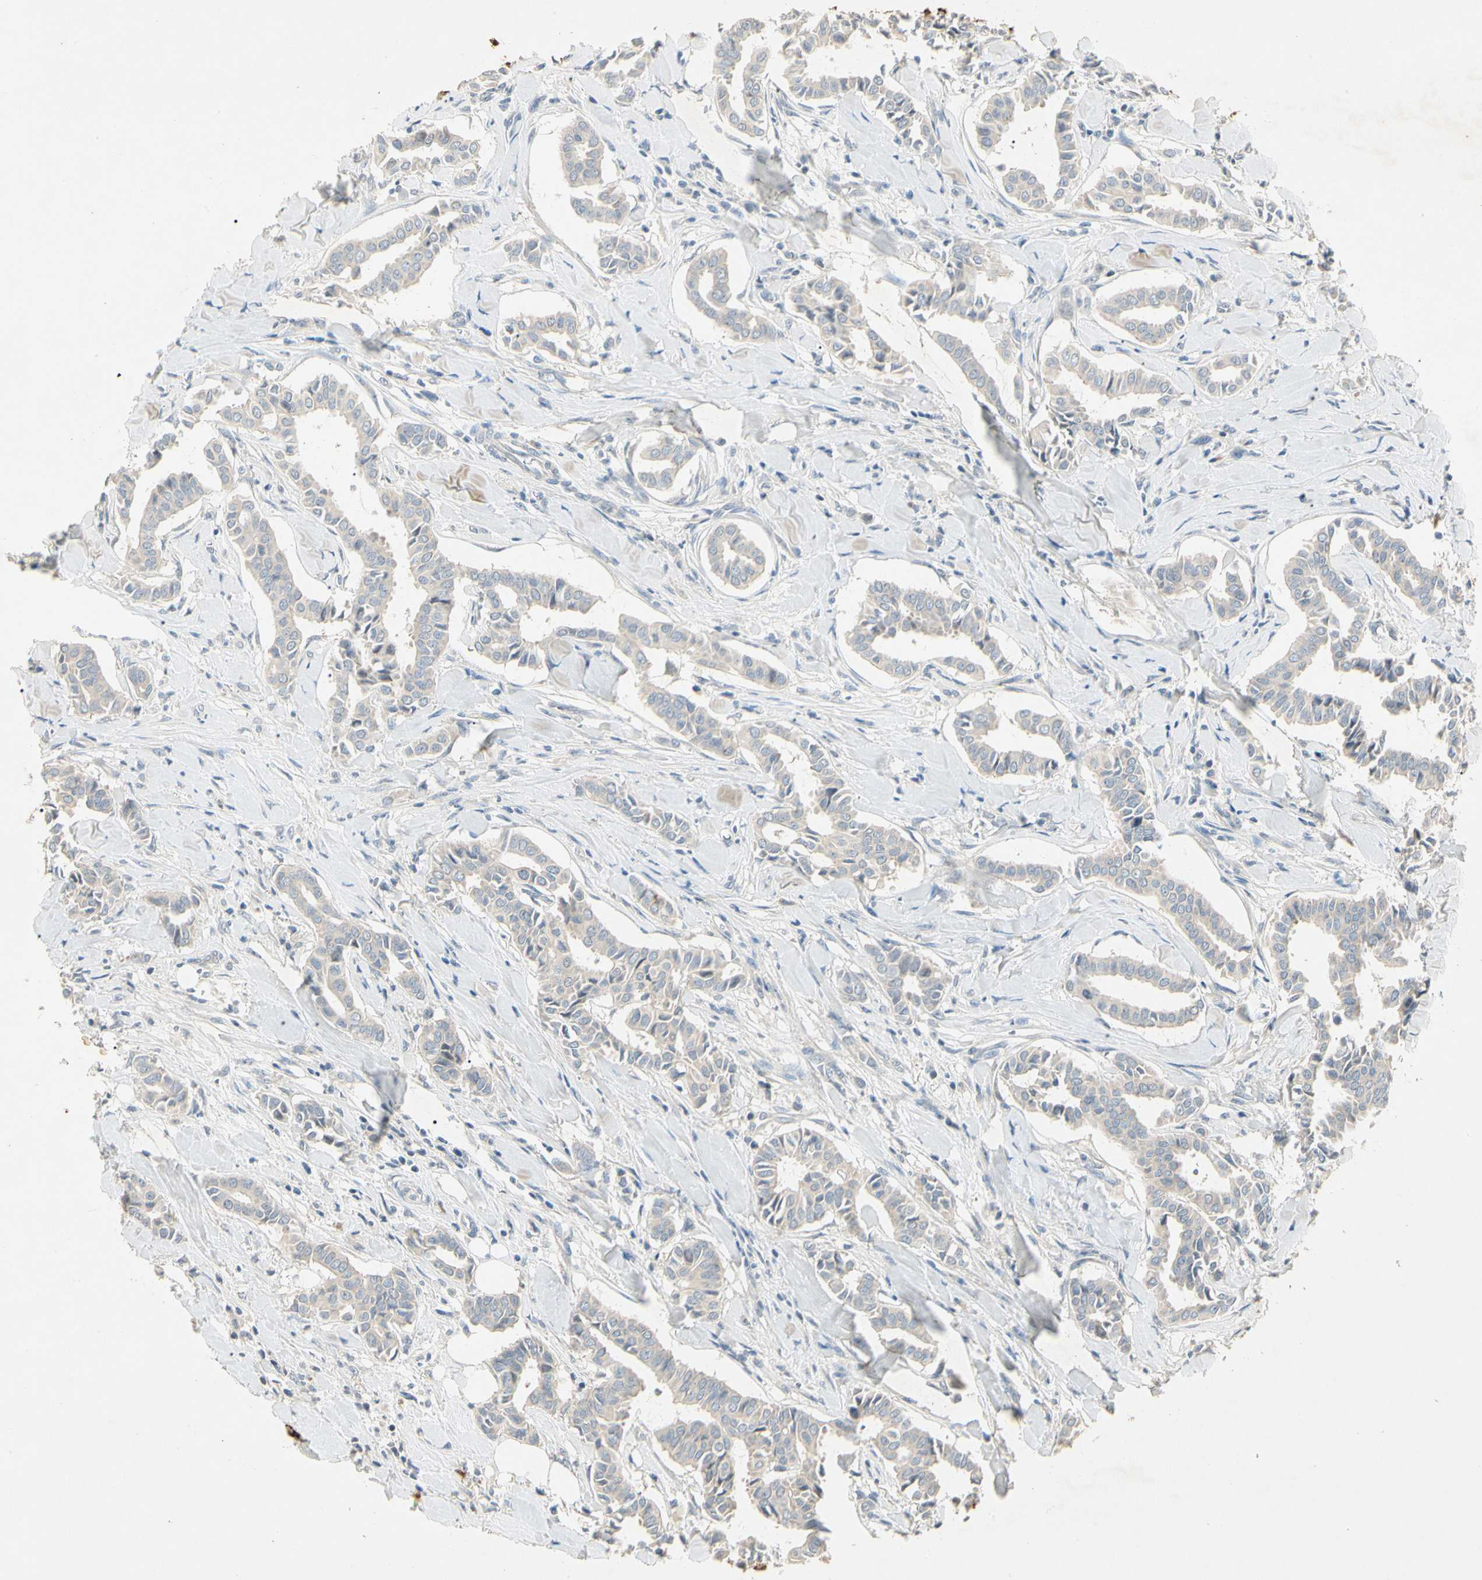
{"staining": {"intensity": "weak", "quantity": "<25%", "location": "cytoplasmic/membranous"}, "tissue": "head and neck cancer", "cell_type": "Tumor cells", "image_type": "cancer", "snomed": [{"axis": "morphology", "description": "Adenocarcinoma, NOS"}, {"axis": "topography", "description": "Salivary gland"}, {"axis": "topography", "description": "Head-Neck"}], "caption": "This histopathology image is of head and neck cancer (adenocarcinoma) stained with immunohistochemistry to label a protein in brown with the nuclei are counter-stained blue. There is no expression in tumor cells.", "gene": "PRSS21", "patient": {"sex": "female", "age": 59}}